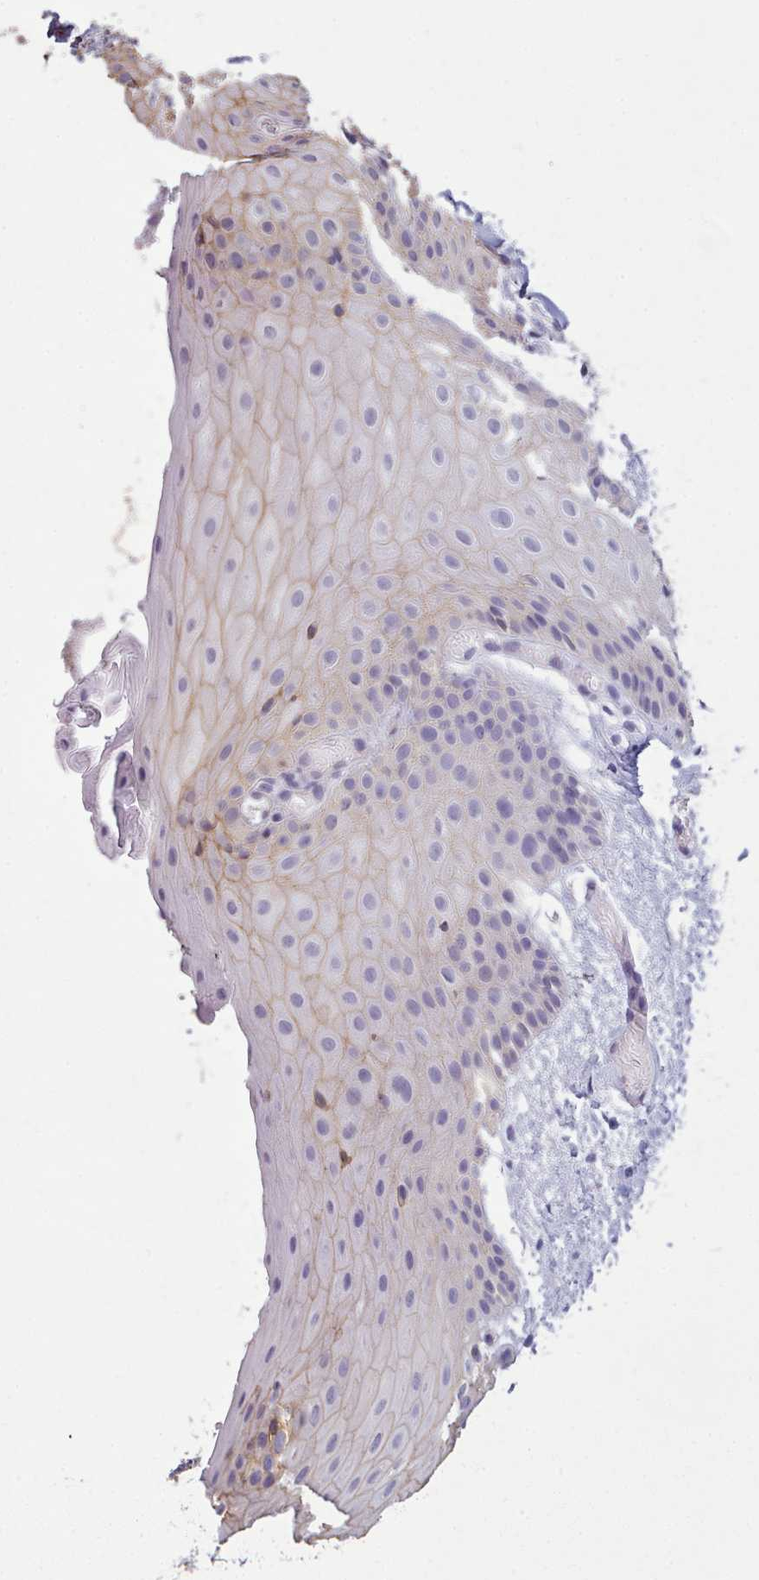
{"staining": {"intensity": "weak", "quantity": "<25%", "location": "cytoplasmic/membranous"}, "tissue": "oral mucosa", "cell_type": "Squamous epithelial cells", "image_type": "normal", "snomed": [{"axis": "morphology", "description": "Normal tissue, NOS"}, {"axis": "topography", "description": "Oral tissue"}], "caption": "Micrograph shows no protein expression in squamous epithelial cells of benign oral mucosa.", "gene": "MRPL46", "patient": {"sex": "female", "age": 67}}